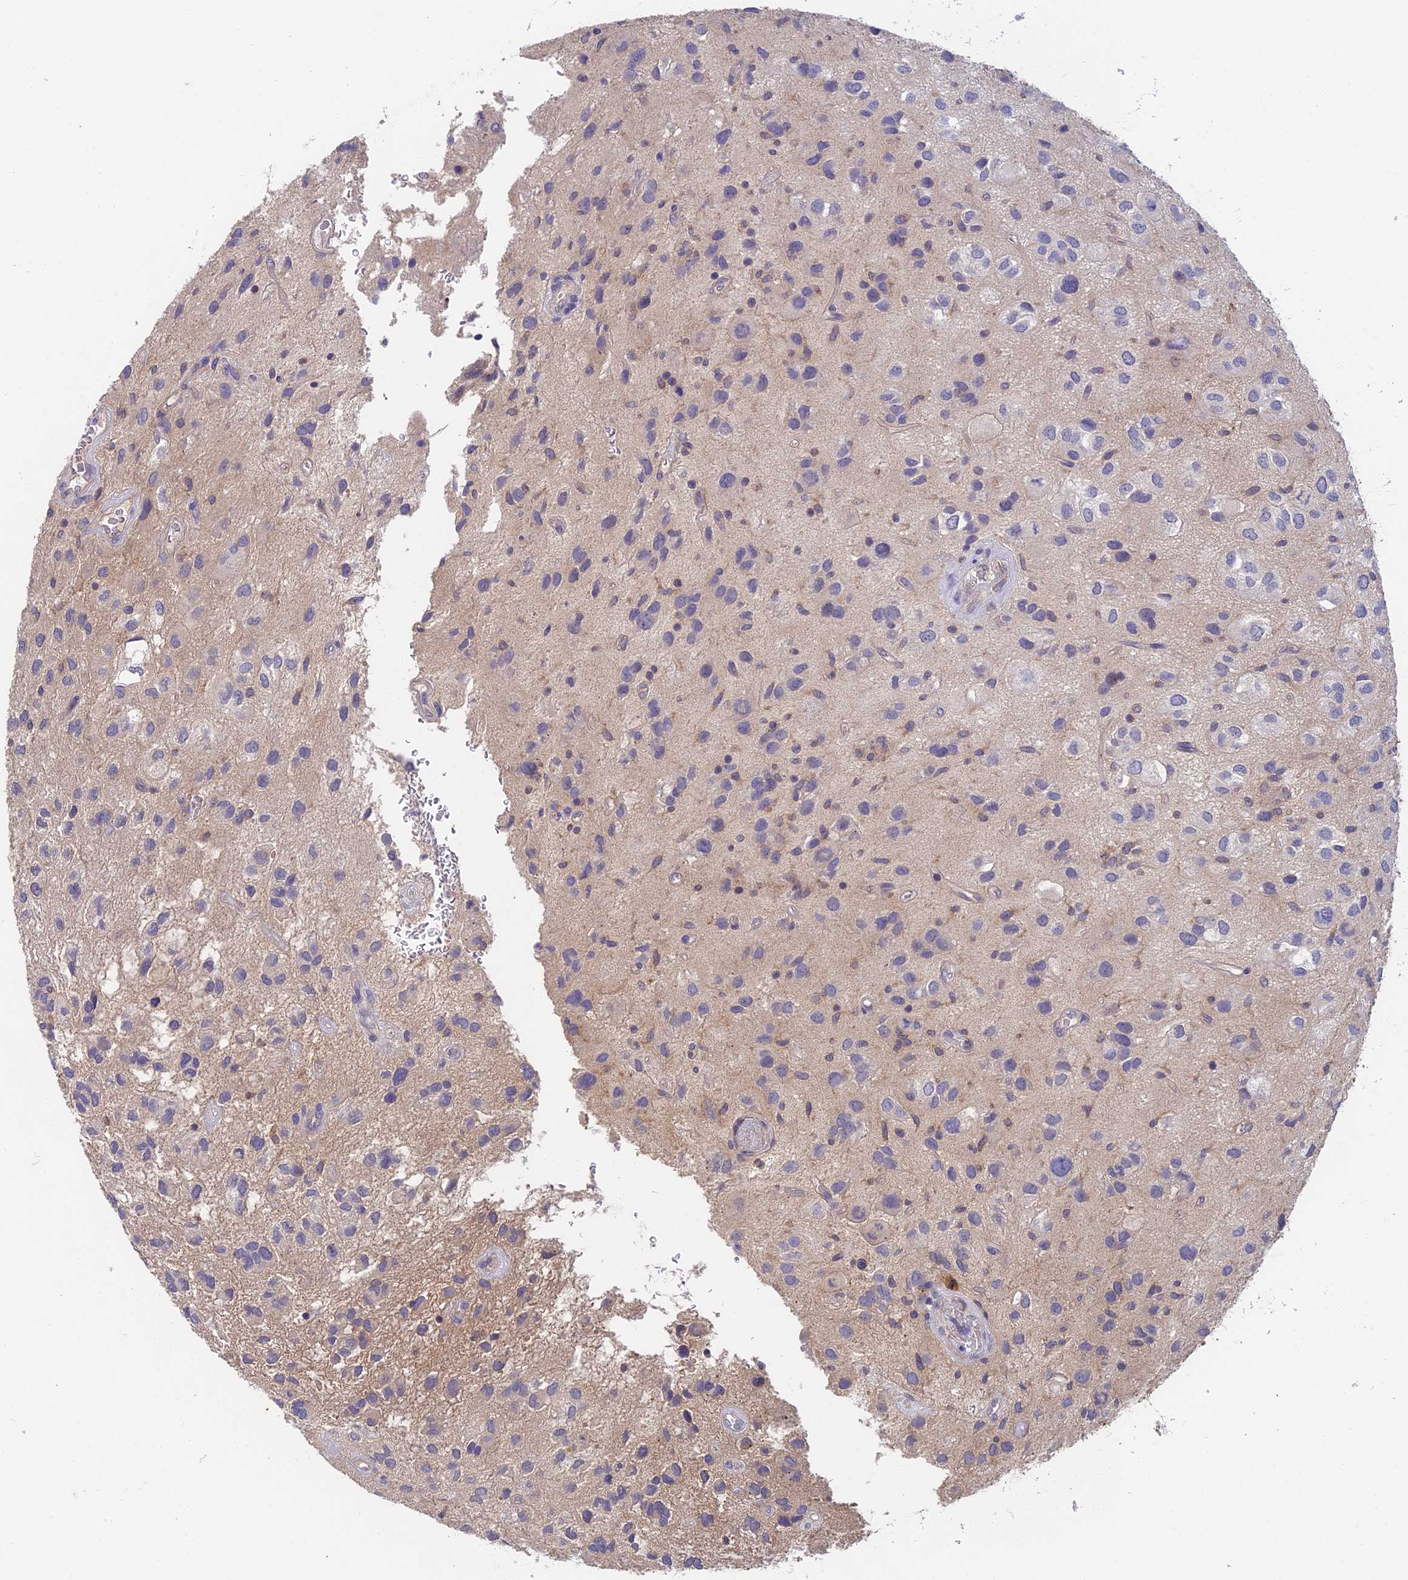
{"staining": {"intensity": "negative", "quantity": "none", "location": "none"}, "tissue": "glioma", "cell_type": "Tumor cells", "image_type": "cancer", "snomed": [{"axis": "morphology", "description": "Glioma, malignant, Low grade"}, {"axis": "topography", "description": "Brain"}], "caption": "Tumor cells show no significant expression in glioma.", "gene": "ADAMTS13", "patient": {"sex": "male", "age": 66}}